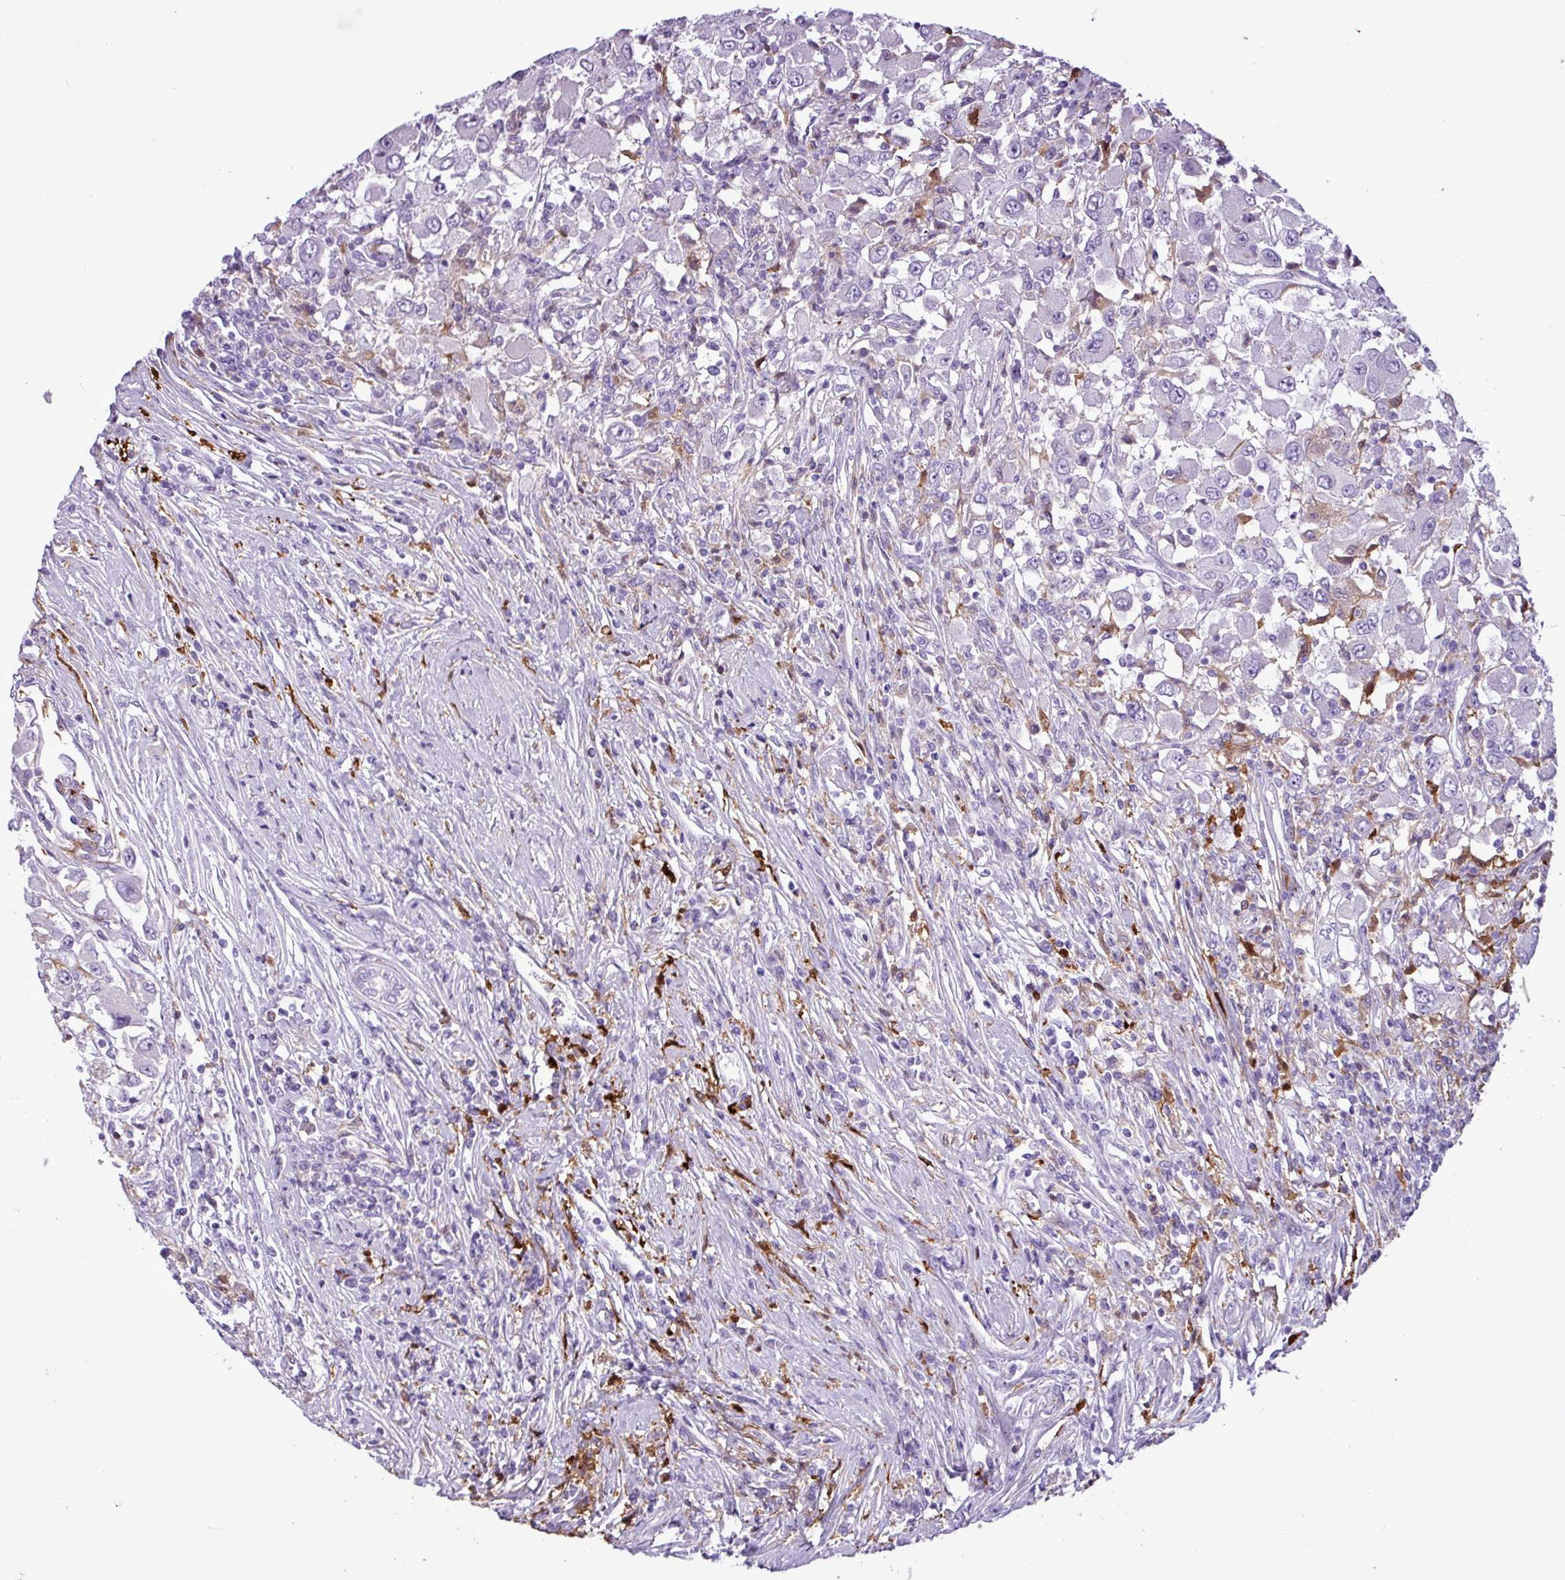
{"staining": {"intensity": "negative", "quantity": "none", "location": "none"}, "tissue": "renal cancer", "cell_type": "Tumor cells", "image_type": "cancer", "snomed": [{"axis": "morphology", "description": "Adenocarcinoma, NOS"}, {"axis": "topography", "description": "Kidney"}], "caption": "Immunohistochemistry histopathology image of neoplastic tissue: renal cancer stained with DAB reveals no significant protein expression in tumor cells.", "gene": "TMEM200C", "patient": {"sex": "female", "age": 67}}